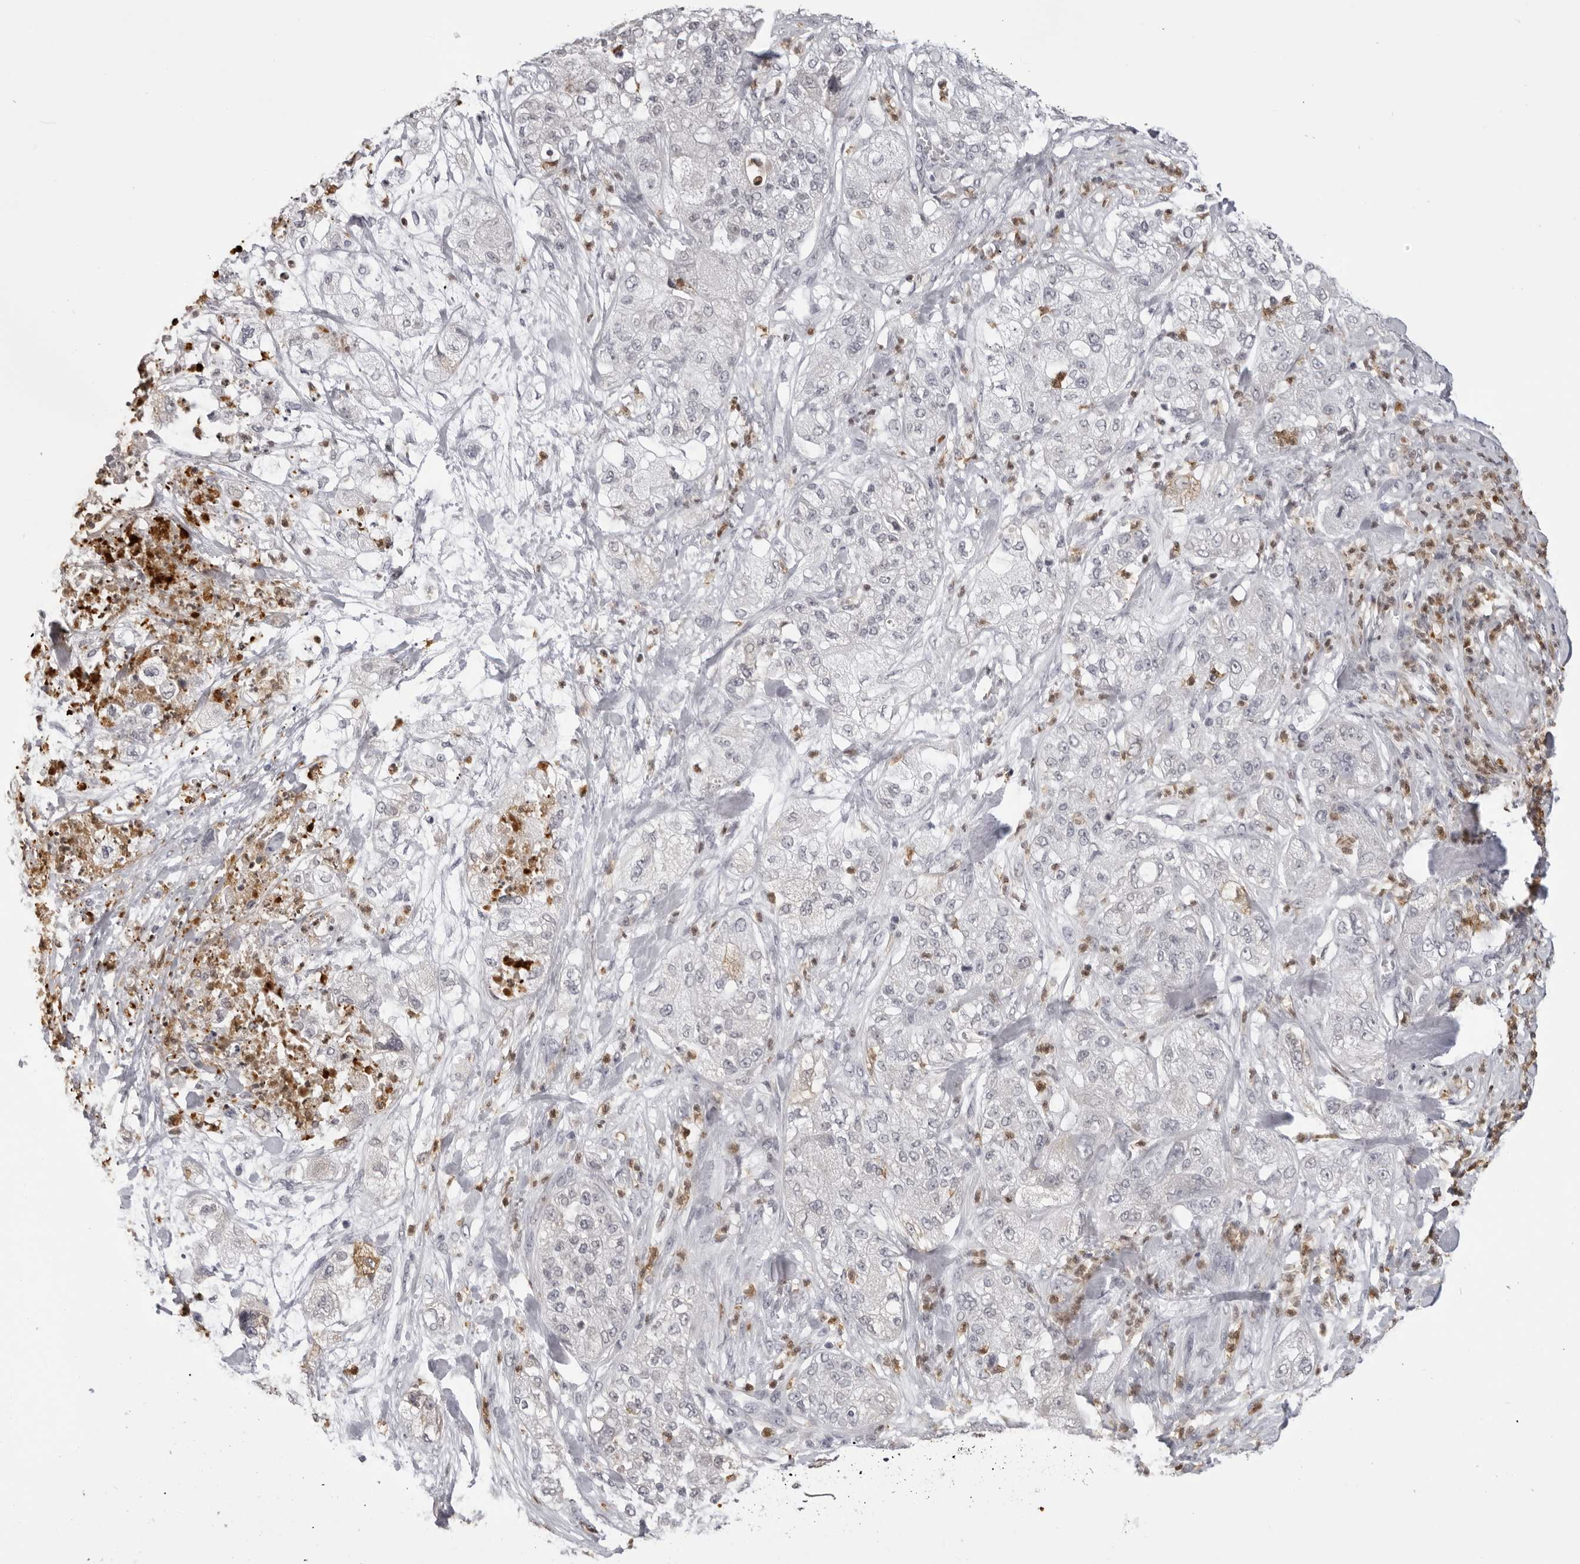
{"staining": {"intensity": "negative", "quantity": "none", "location": "none"}, "tissue": "pancreatic cancer", "cell_type": "Tumor cells", "image_type": "cancer", "snomed": [{"axis": "morphology", "description": "Adenocarcinoma, NOS"}, {"axis": "topography", "description": "Pancreas"}], "caption": "Histopathology image shows no significant protein staining in tumor cells of pancreatic adenocarcinoma.", "gene": "IL31", "patient": {"sex": "female", "age": 78}}